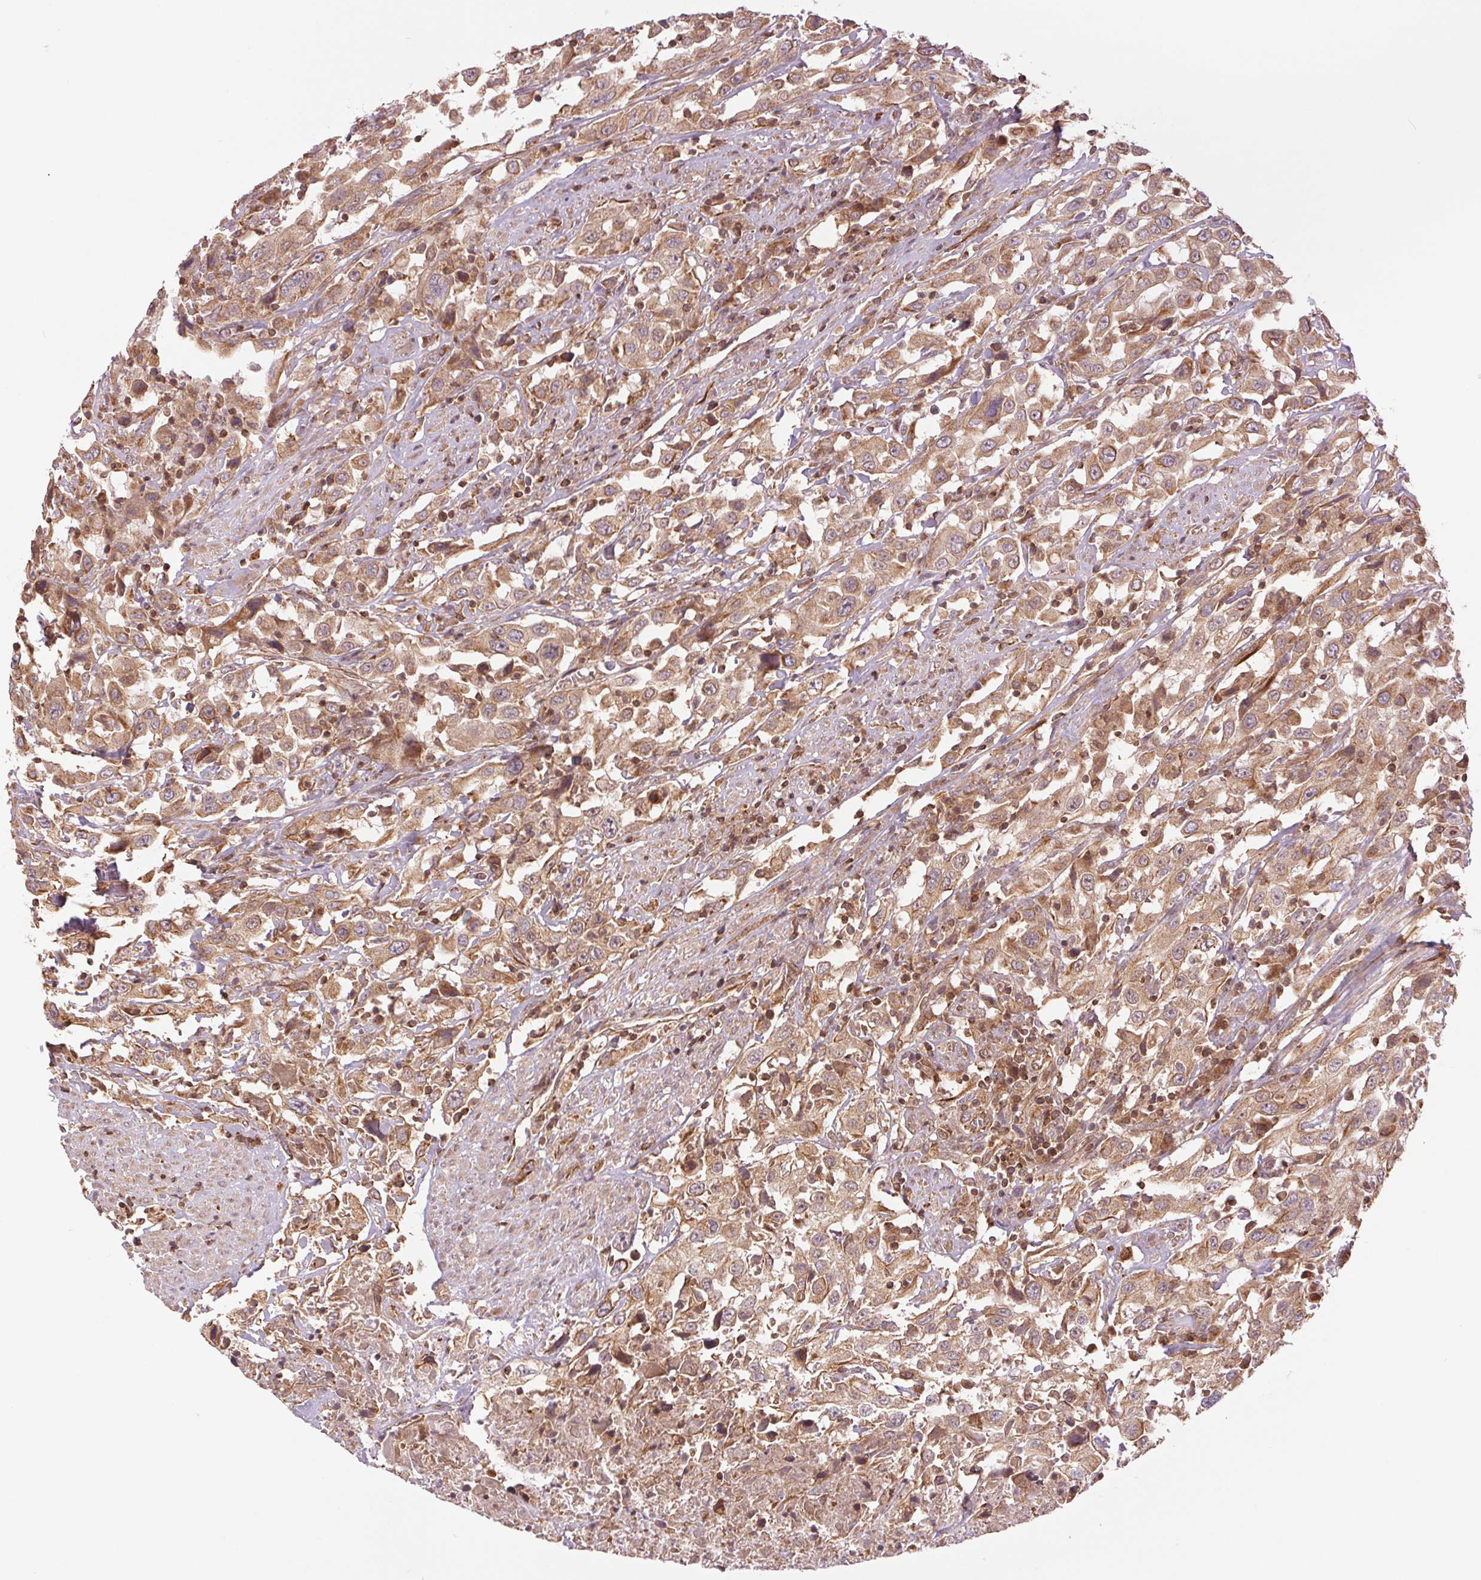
{"staining": {"intensity": "moderate", "quantity": ">75%", "location": "cytoplasmic/membranous"}, "tissue": "urothelial cancer", "cell_type": "Tumor cells", "image_type": "cancer", "snomed": [{"axis": "morphology", "description": "Urothelial carcinoma, High grade"}, {"axis": "topography", "description": "Urinary bladder"}], "caption": "High-power microscopy captured an IHC image of urothelial cancer, revealing moderate cytoplasmic/membranous expression in approximately >75% of tumor cells.", "gene": "STARD7", "patient": {"sex": "male", "age": 61}}